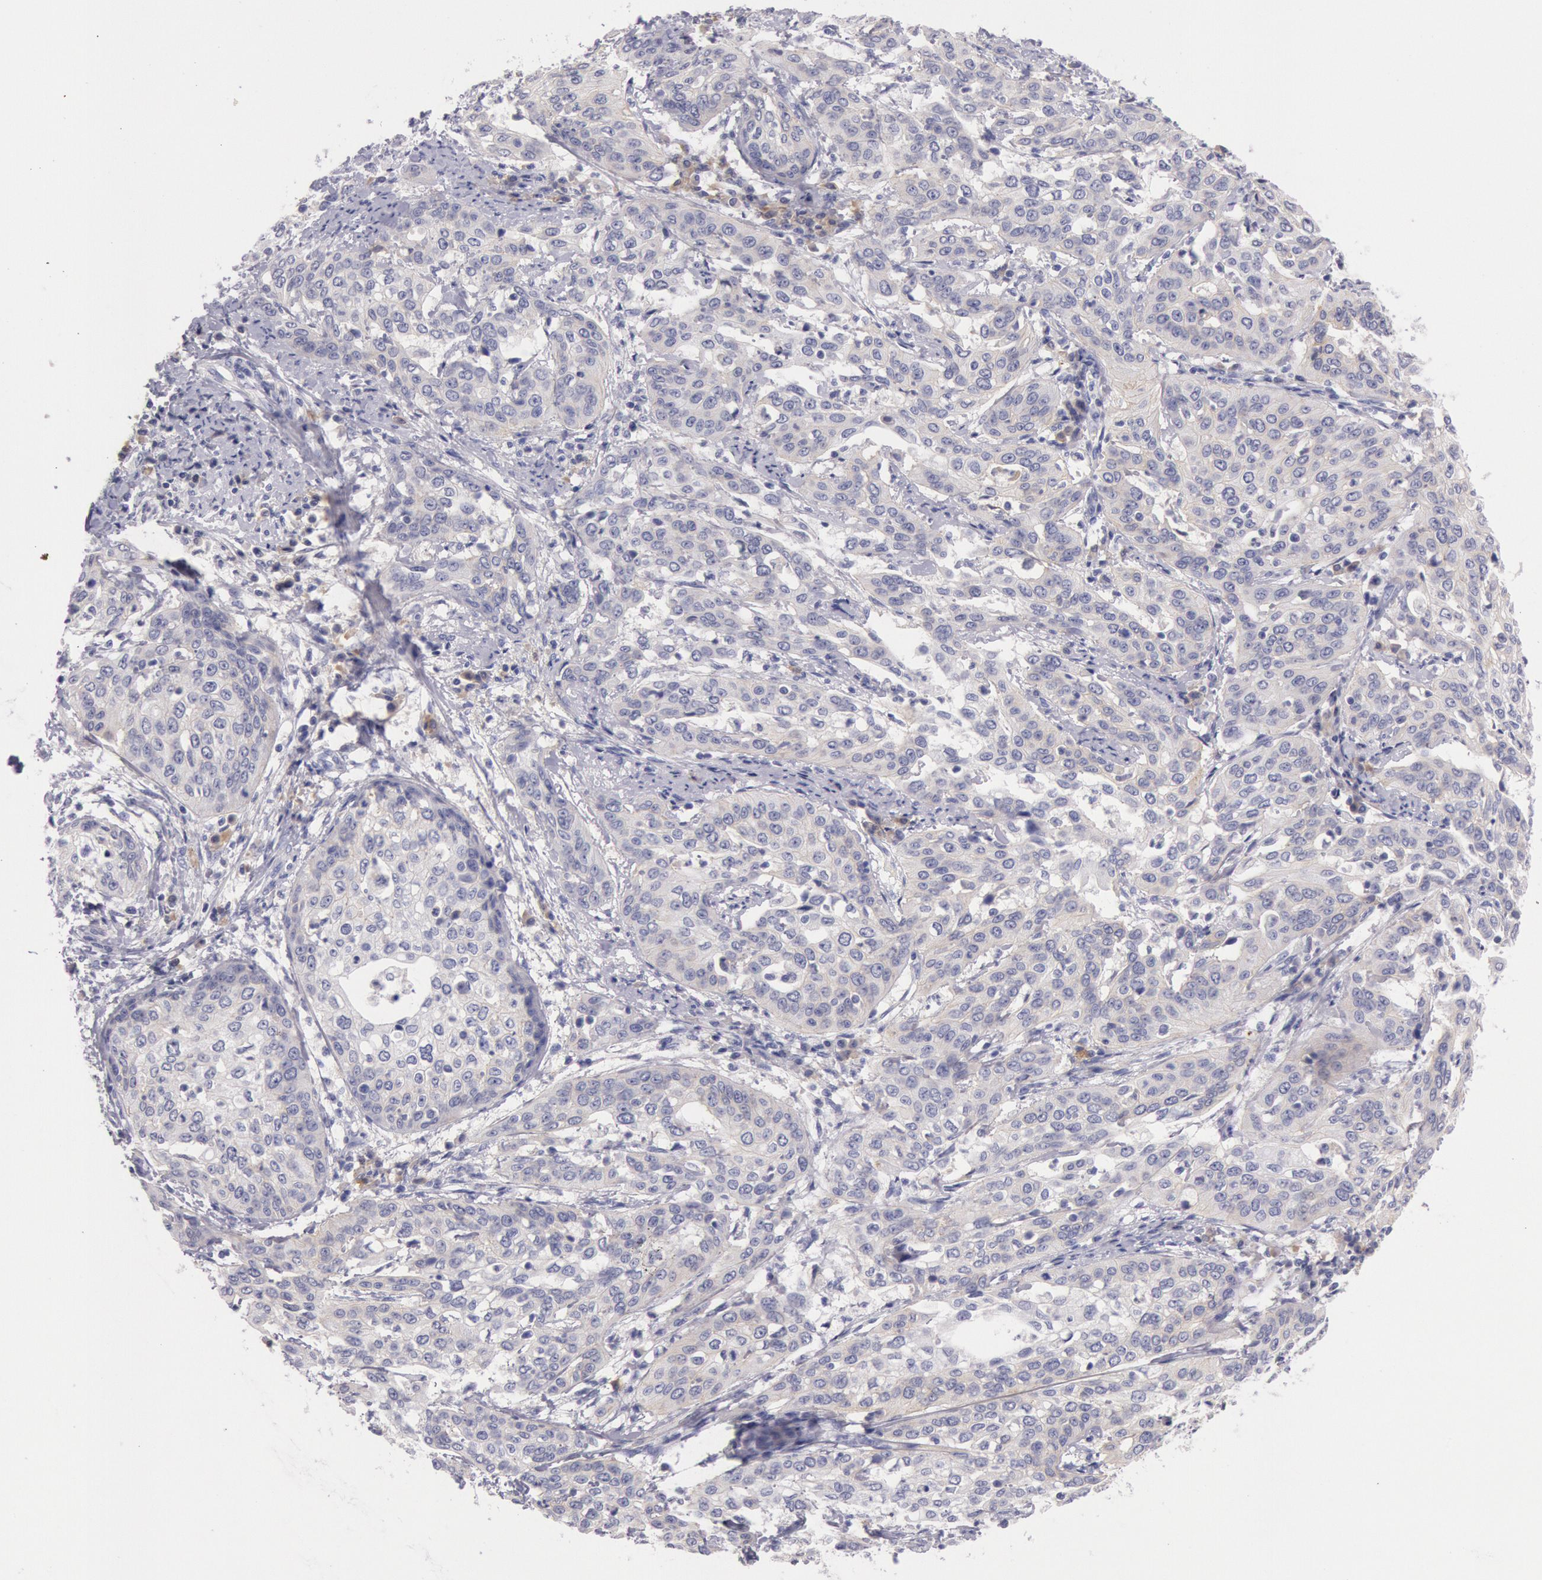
{"staining": {"intensity": "negative", "quantity": "none", "location": "none"}, "tissue": "cervical cancer", "cell_type": "Tumor cells", "image_type": "cancer", "snomed": [{"axis": "morphology", "description": "Squamous cell carcinoma, NOS"}, {"axis": "topography", "description": "Cervix"}], "caption": "There is no significant expression in tumor cells of squamous cell carcinoma (cervical).", "gene": "EGFR", "patient": {"sex": "female", "age": 41}}